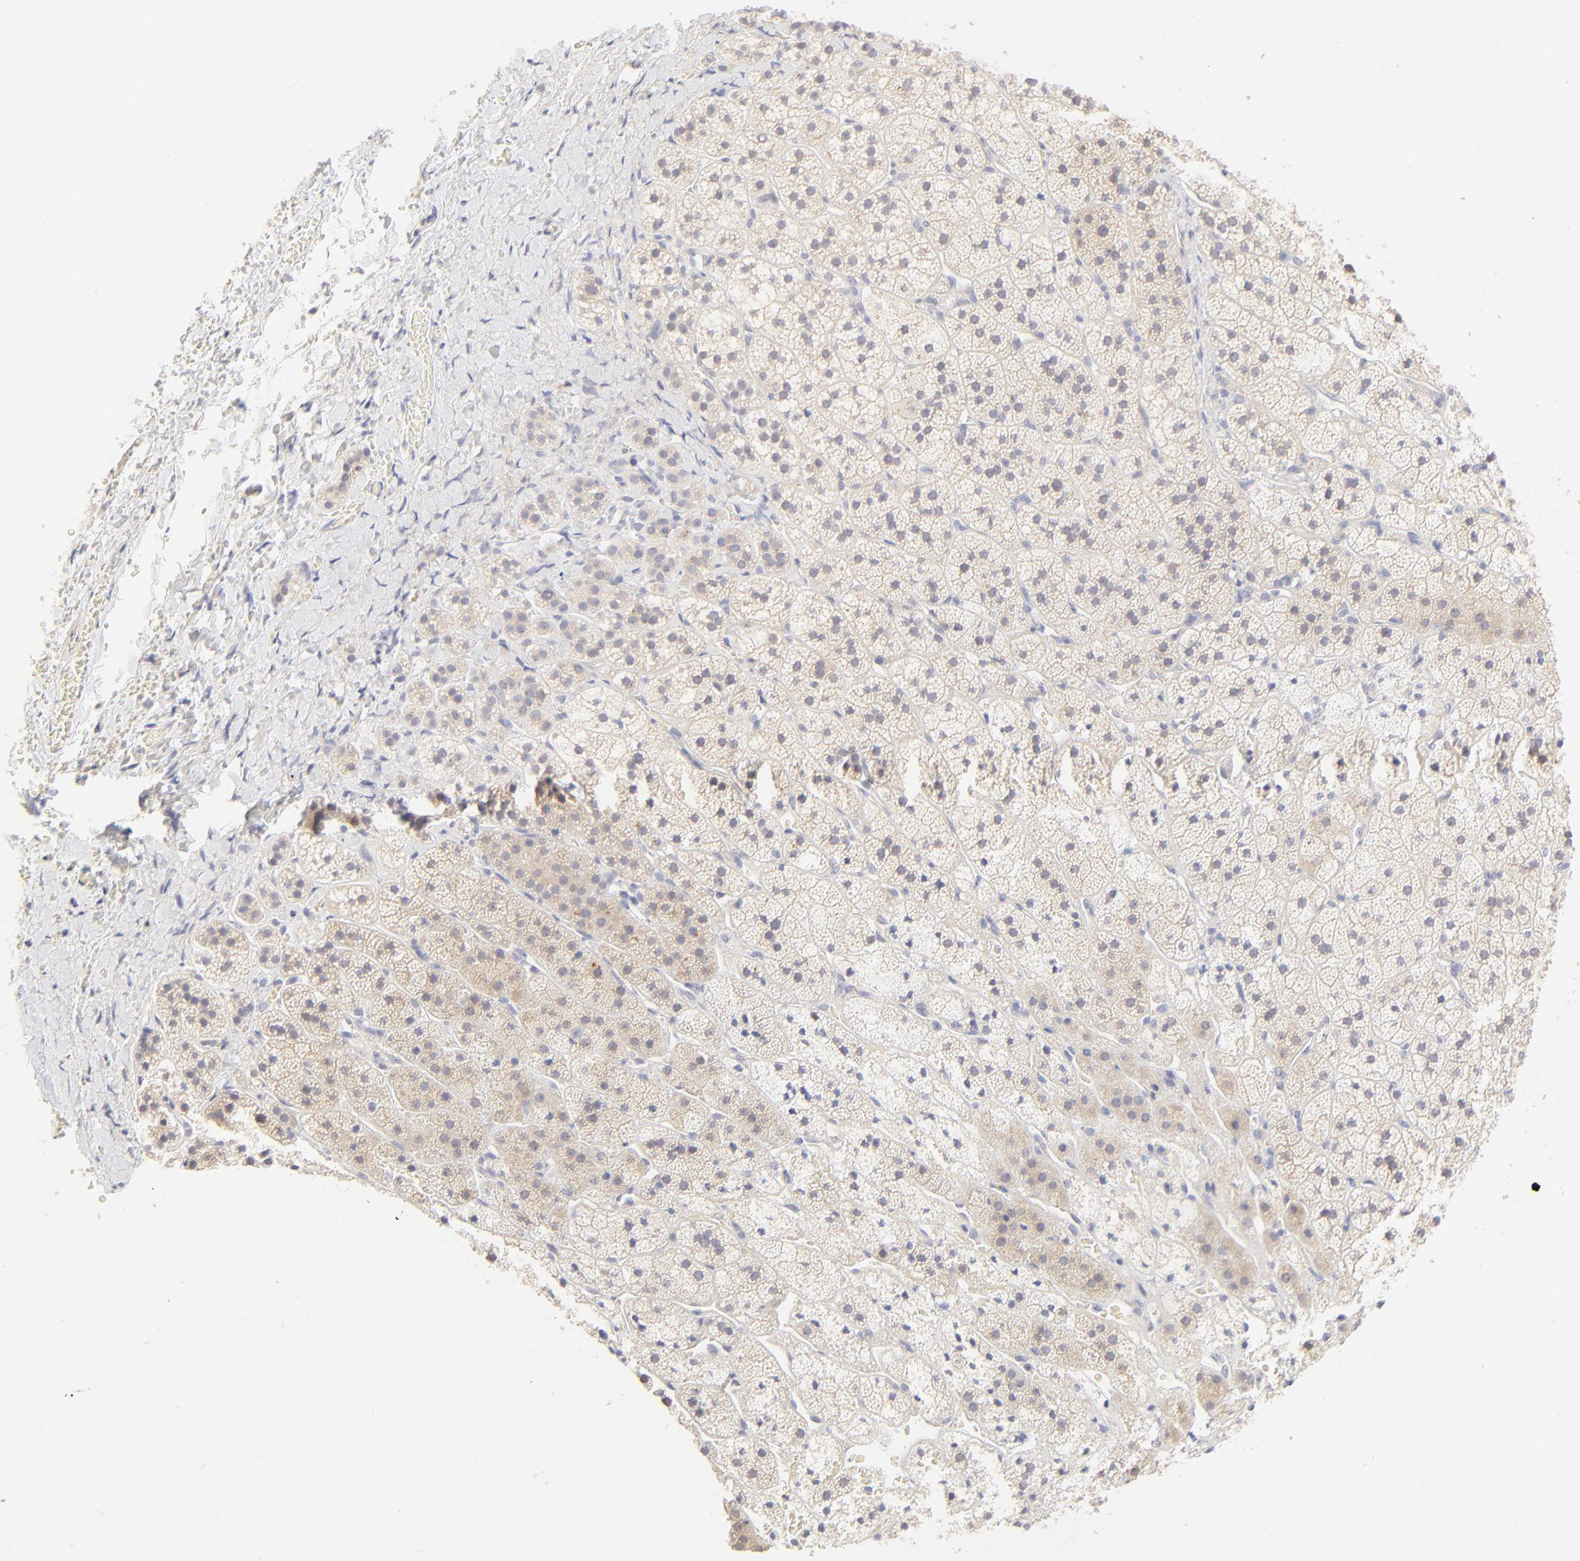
{"staining": {"intensity": "weak", "quantity": "25%-75%", "location": "cytoplasmic/membranous"}, "tissue": "adrenal gland", "cell_type": "Glandular cells", "image_type": "normal", "snomed": [{"axis": "morphology", "description": "Normal tissue, NOS"}, {"axis": "topography", "description": "Adrenal gland"}], "caption": "The immunohistochemical stain shows weak cytoplasmic/membranous staining in glandular cells of unremarkable adrenal gland. (Stains: DAB (3,3'-diaminobenzidine) in brown, nuclei in blue, Microscopy: brightfield microscopy at high magnification).", "gene": "NKX2", "patient": {"sex": "female", "age": 44}}